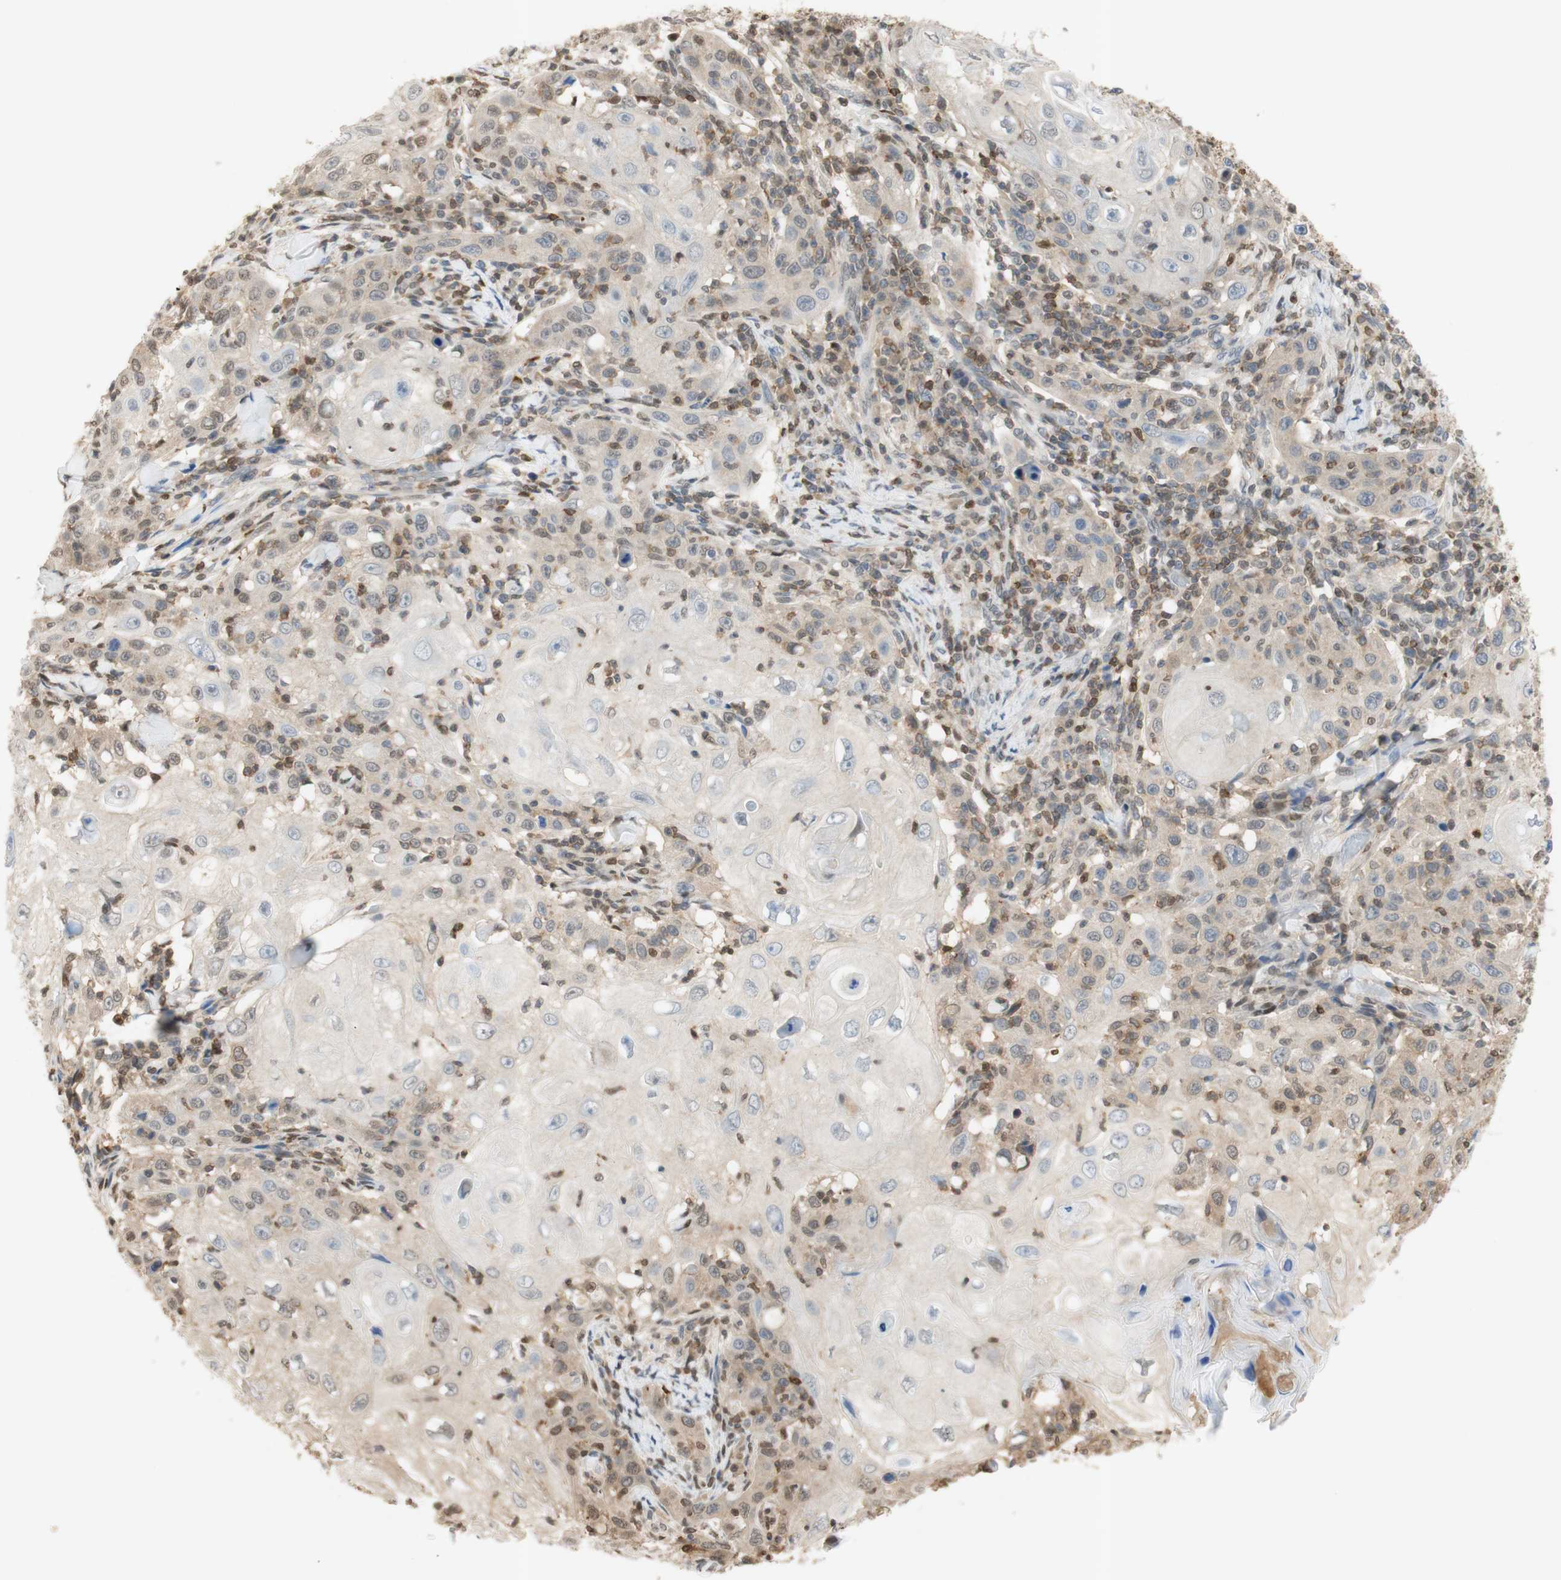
{"staining": {"intensity": "weak", "quantity": "25%-75%", "location": "cytoplasmic/membranous"}, "tissue": "skin cancer", "cell_type": "Tumor cells", "image_type": "cancer", "snomed": [{"axis": "morphology", "description": "Squamous cell carcinoma, NOS"}, {"axis": "topography", "description": "Skin"}], "caption": "Protein staining by IHC exhibits weak cytoplasmic/membranous positivity in about 25%-75% of tumor cells in skin cancer. (DAB IHC, brown staining for protein, blue staining for nuclei).", "gene": "NAP1L4", "patient": {"sex": "female", "age": 88}}